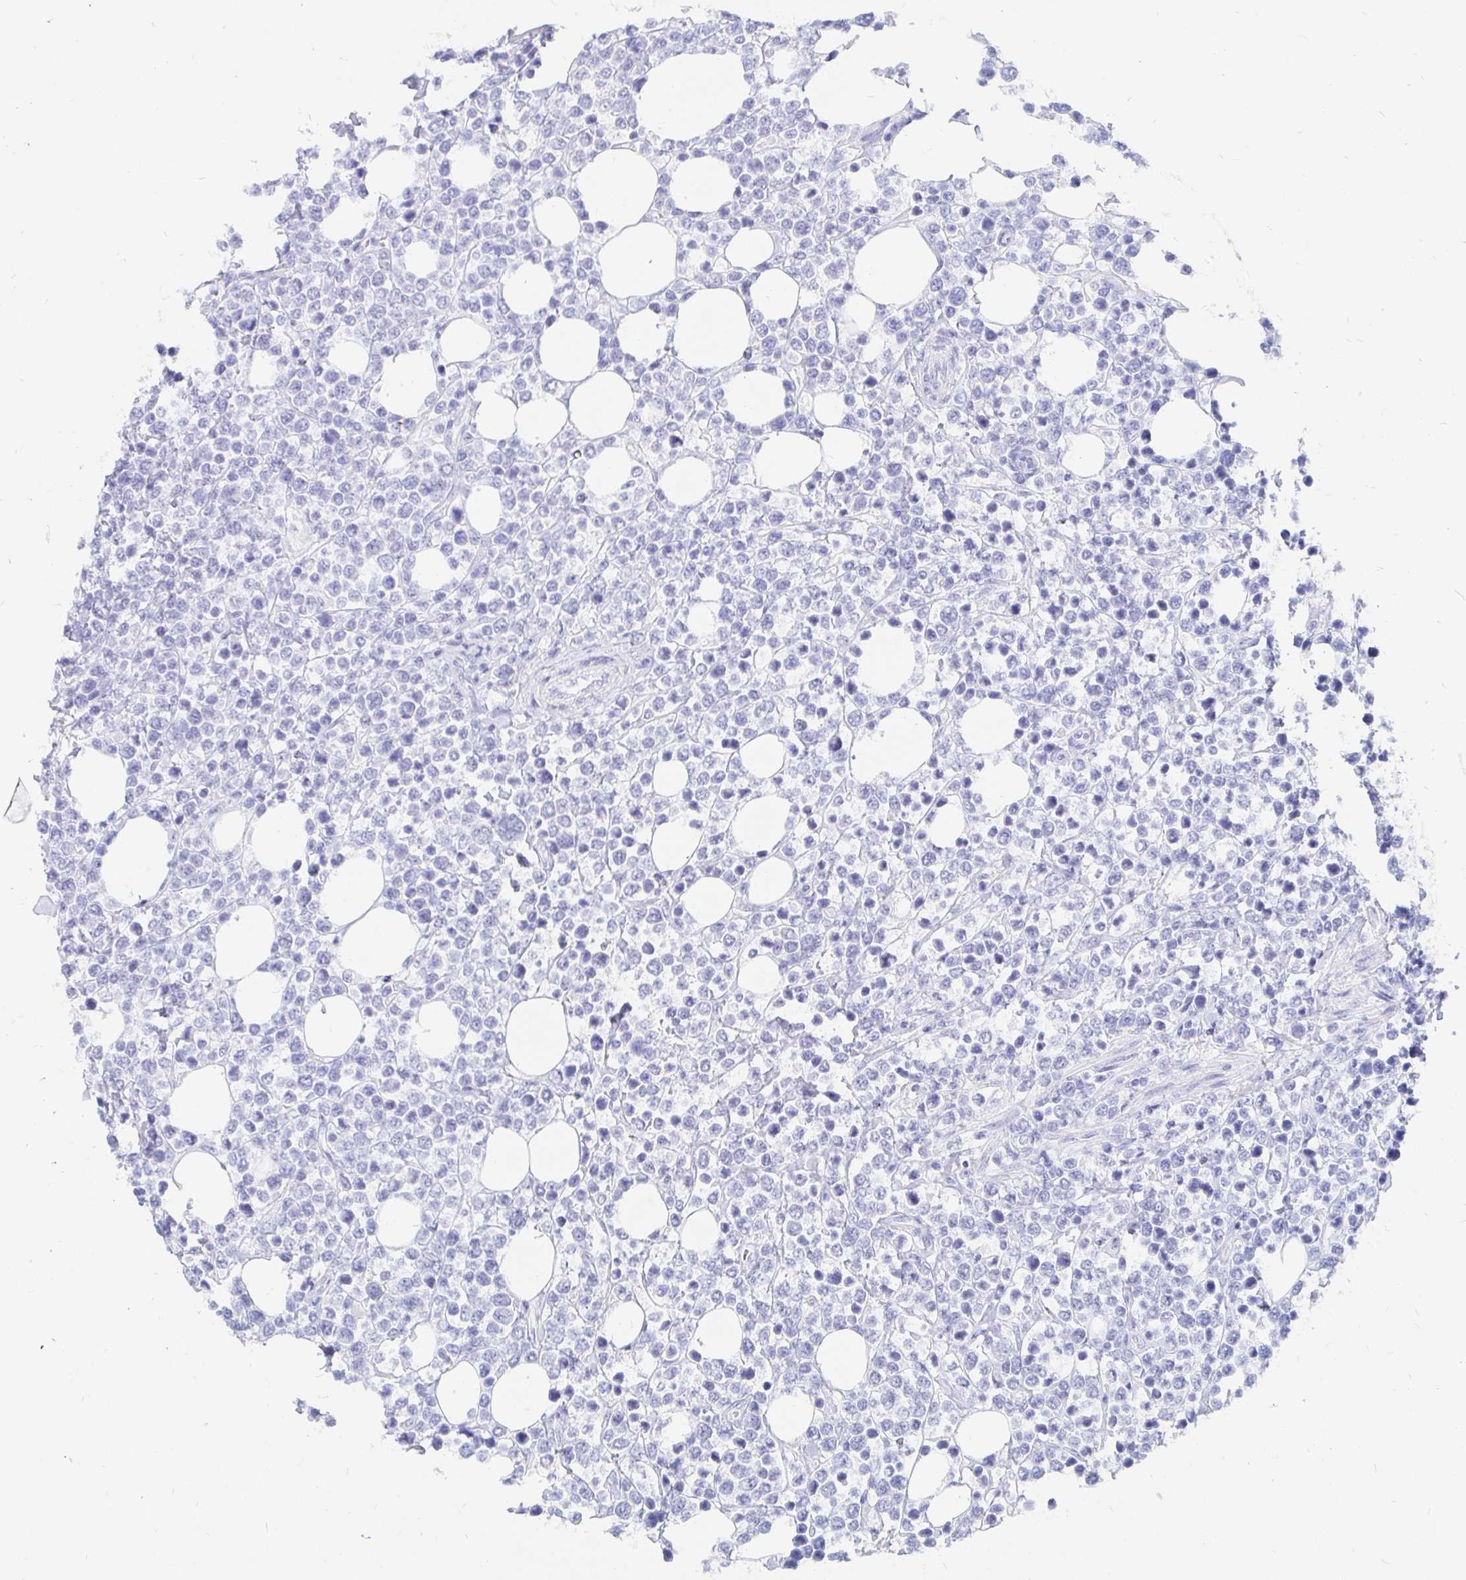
{"staining": {"intensity": "negative", "quantity": "none", "location": "none"}, "tissue": "lymphoma", "cell_type": "Tumor cells", "image_type": "cancer", "snomed": [{"axis": "morphology", "description": "Malignant lymphoma, non-Hodgkin's type, High grade"}, {"axis": "topography", "description": "Soft tissue"}], "caption": "This micrograph is of malignant lymphoma, non-Hodgkin's type (high-grade) stained with immunohistochemistry (IHC) to label a protein in brown with the nuclei are counter-stained blue. There is no expression in tumor cells.", "gene": "OR6T1", "patient": {"sex": "female", "age": 56}}